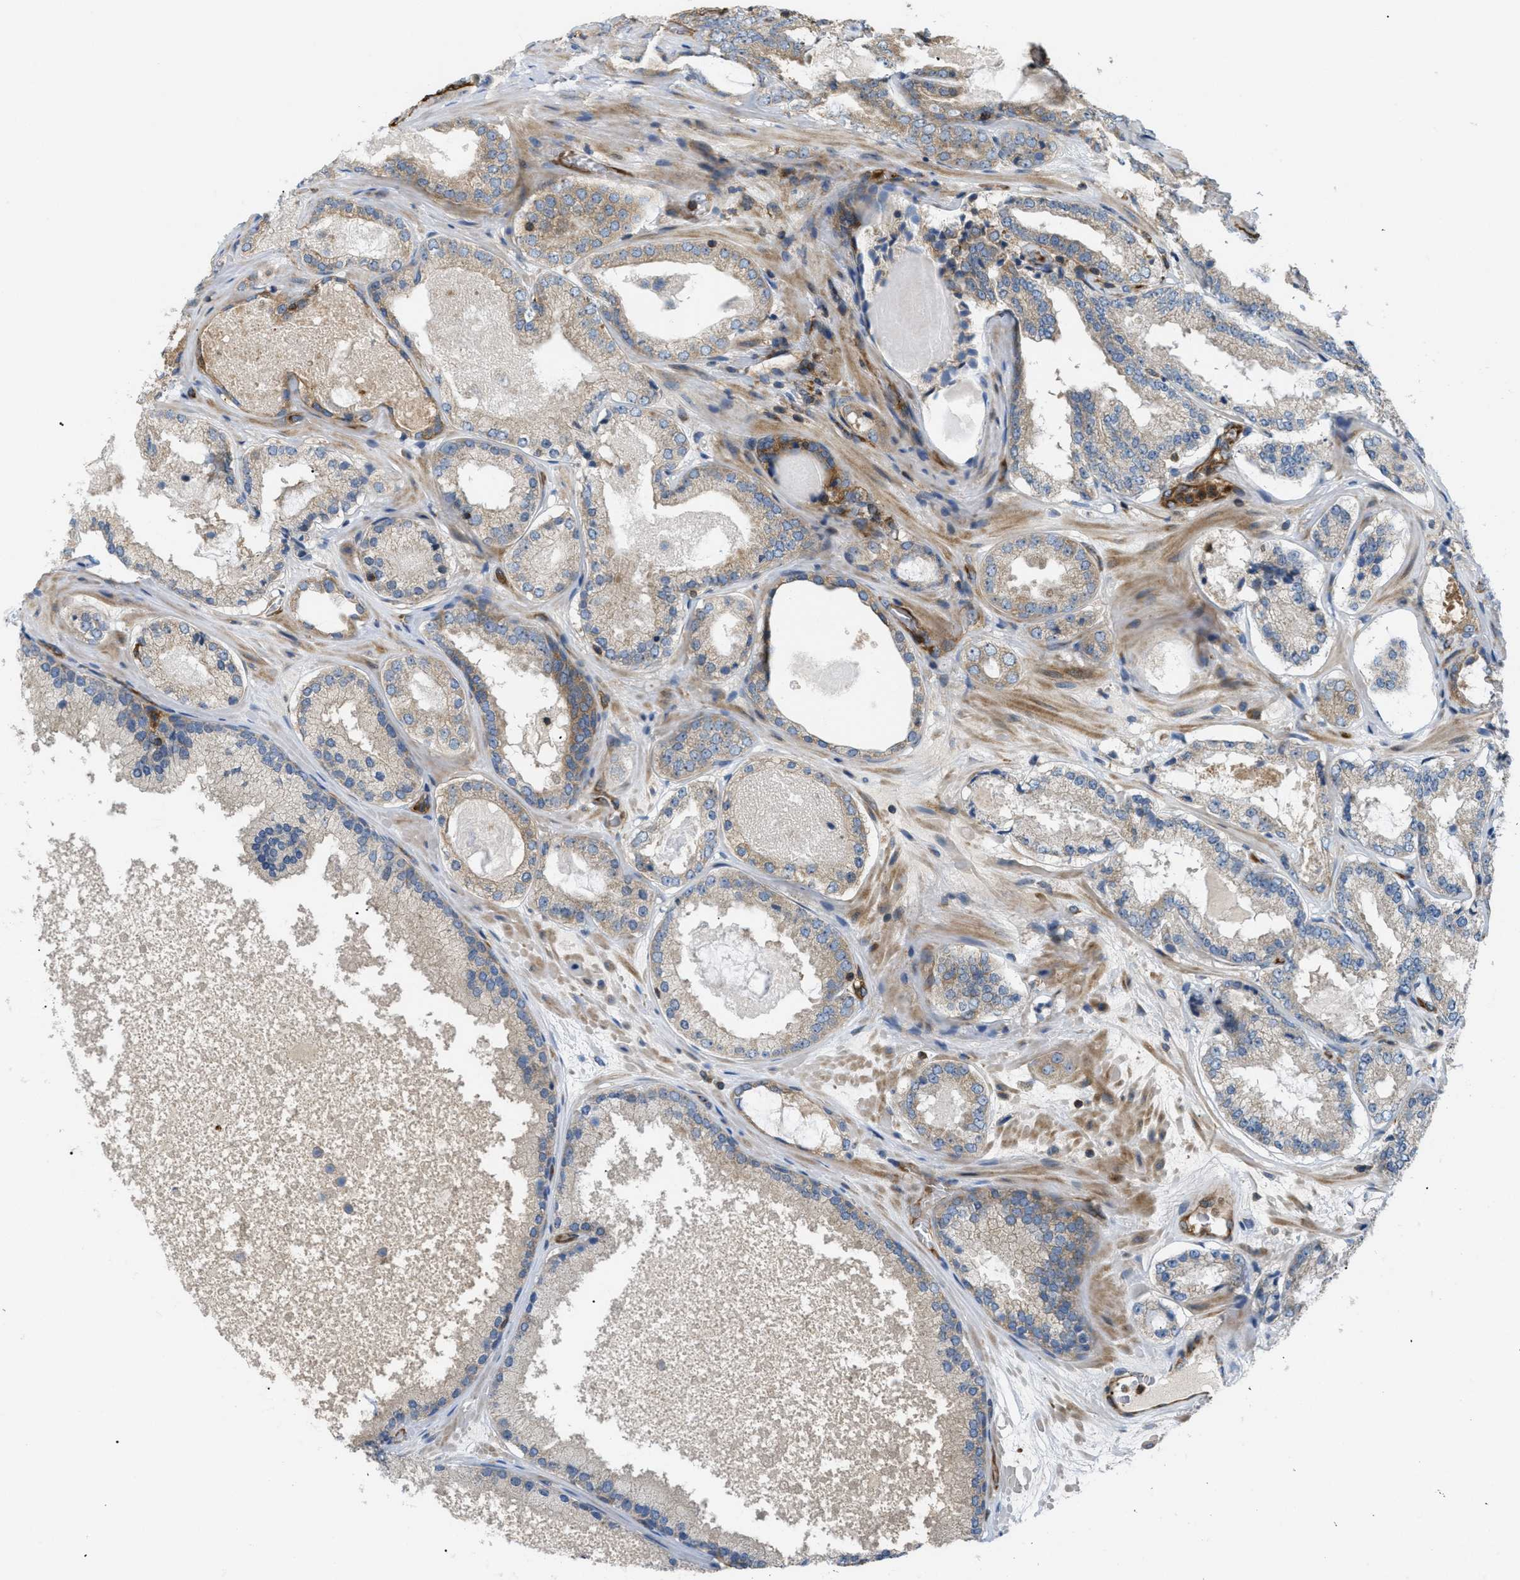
{"staining": {"intensity": "weak", "quantity": "25%-75%", "location": "cytoplasmic/membranous"}, "tissue": "prostate cancer", "cell_type": "Tumor cells", "image_type": "cancer", "snomed": [{"axis": "morphology", "description": "Adenocarcinoma, High grade"}, {"axis": "topography", "description": "Prostate"}], "caption": "High-power microscopy captured an immunohistochemistry (IHC) image of high-grade adenocarcinoma (prostate), revealing weak cytoplasmic/membranous expression in about 25%-75% of tumor cells.", "gene": "ATP2A3", "patient": {"sex": "male", "age": 65}}